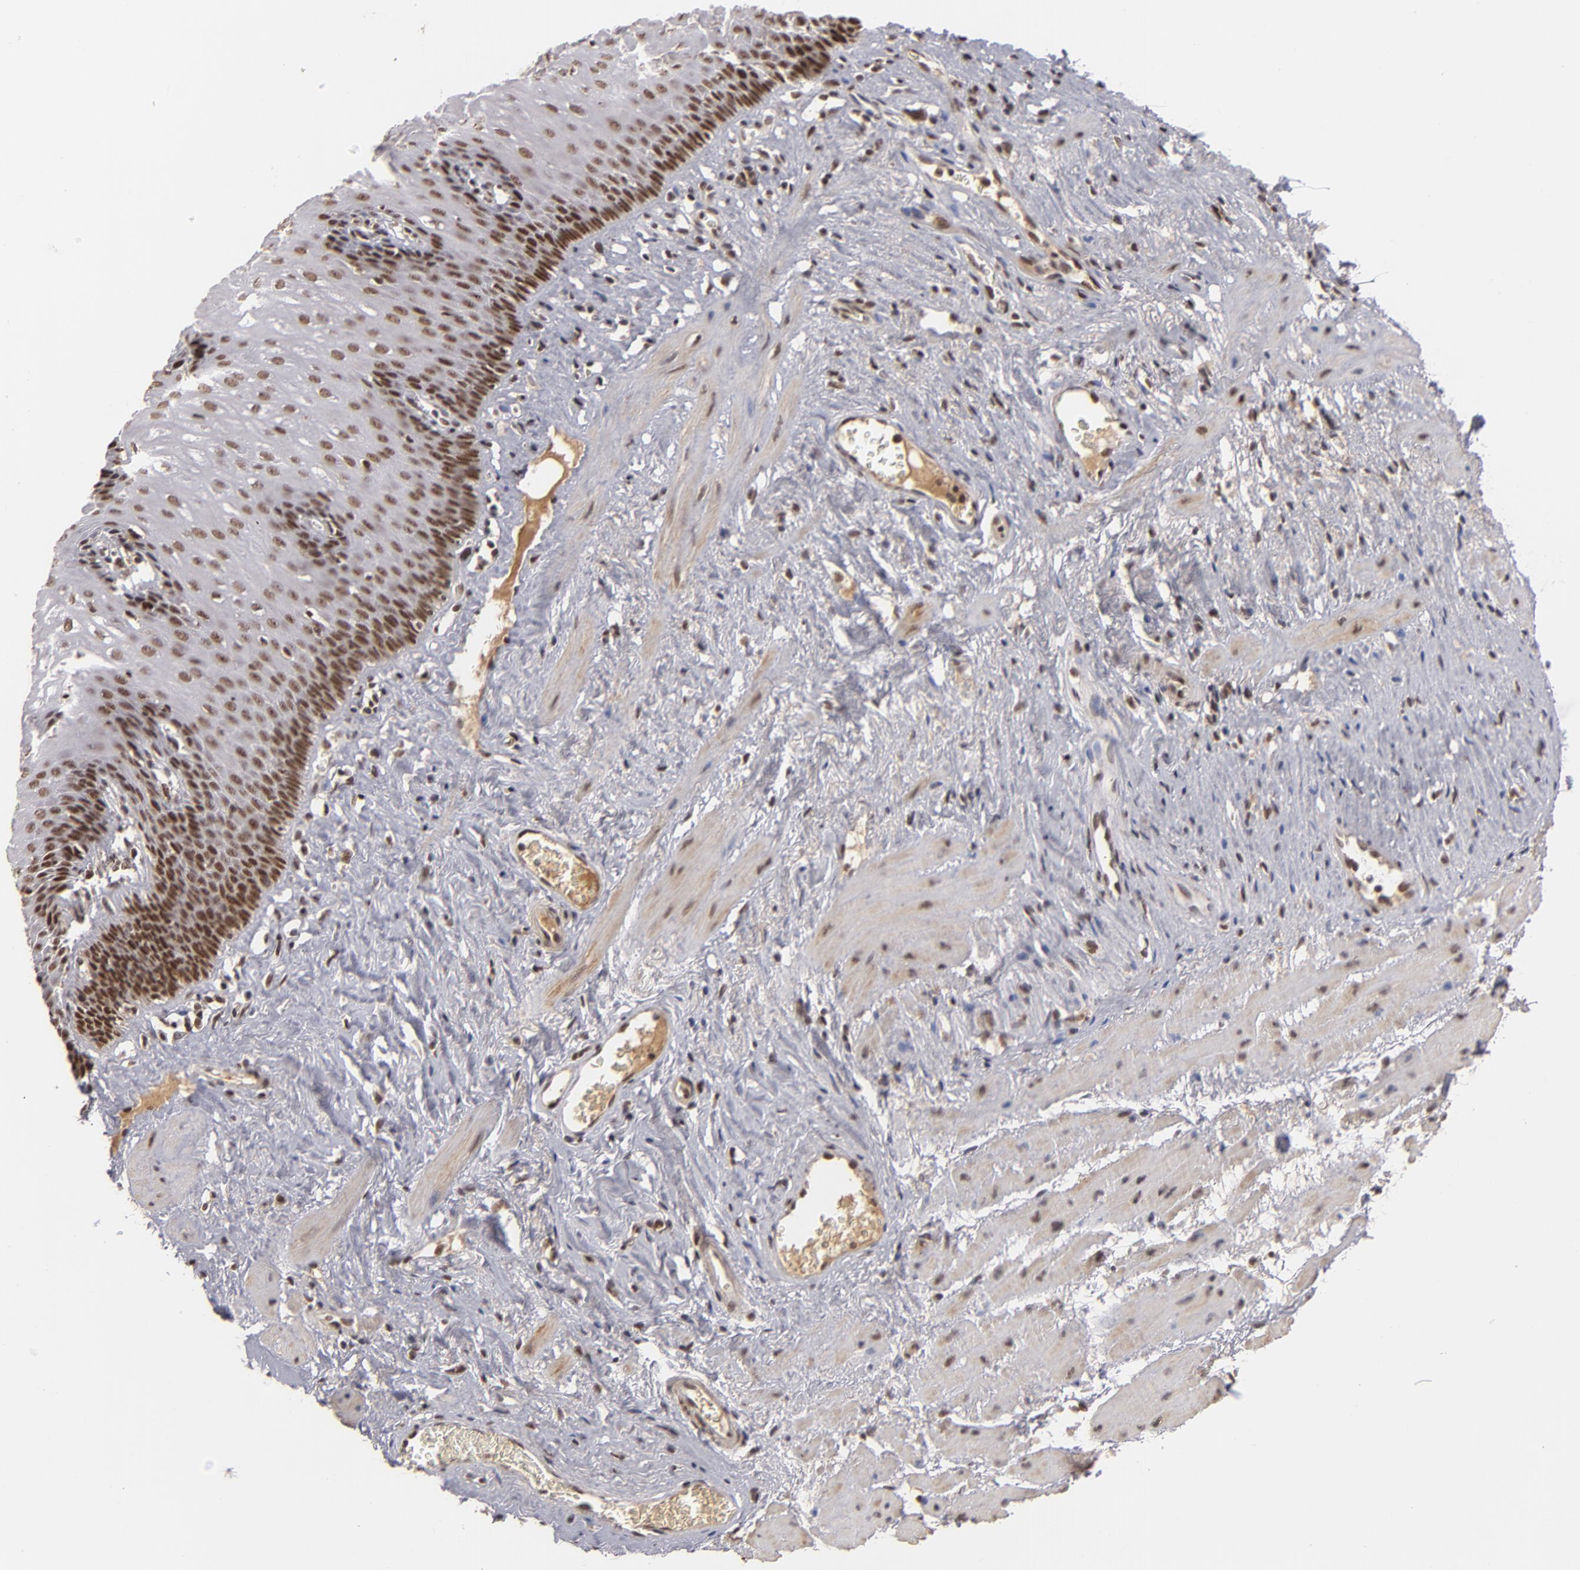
{"staining": {"intensity": "moderate", "quantity": "25%-75%", "location": "nuclear"}, "tissue": "esophagus", "cell_type": "Squamous epithelial cells", "image_type": "normal", "snomed": [{"axis": "morphology", "description": "Normal tissue, NOS"}, {"axis": "topography", "description": "Esophagus"}], "caption": "This histopathology image exhibits immunohistochemistry (IHC) staining of normal esophagus, with medium moderate nuclear positivity in about 25%-75% of squamous epithelial cells.", "gene": "ZNF234", "patient": {"sex": "female", "age": 70}}